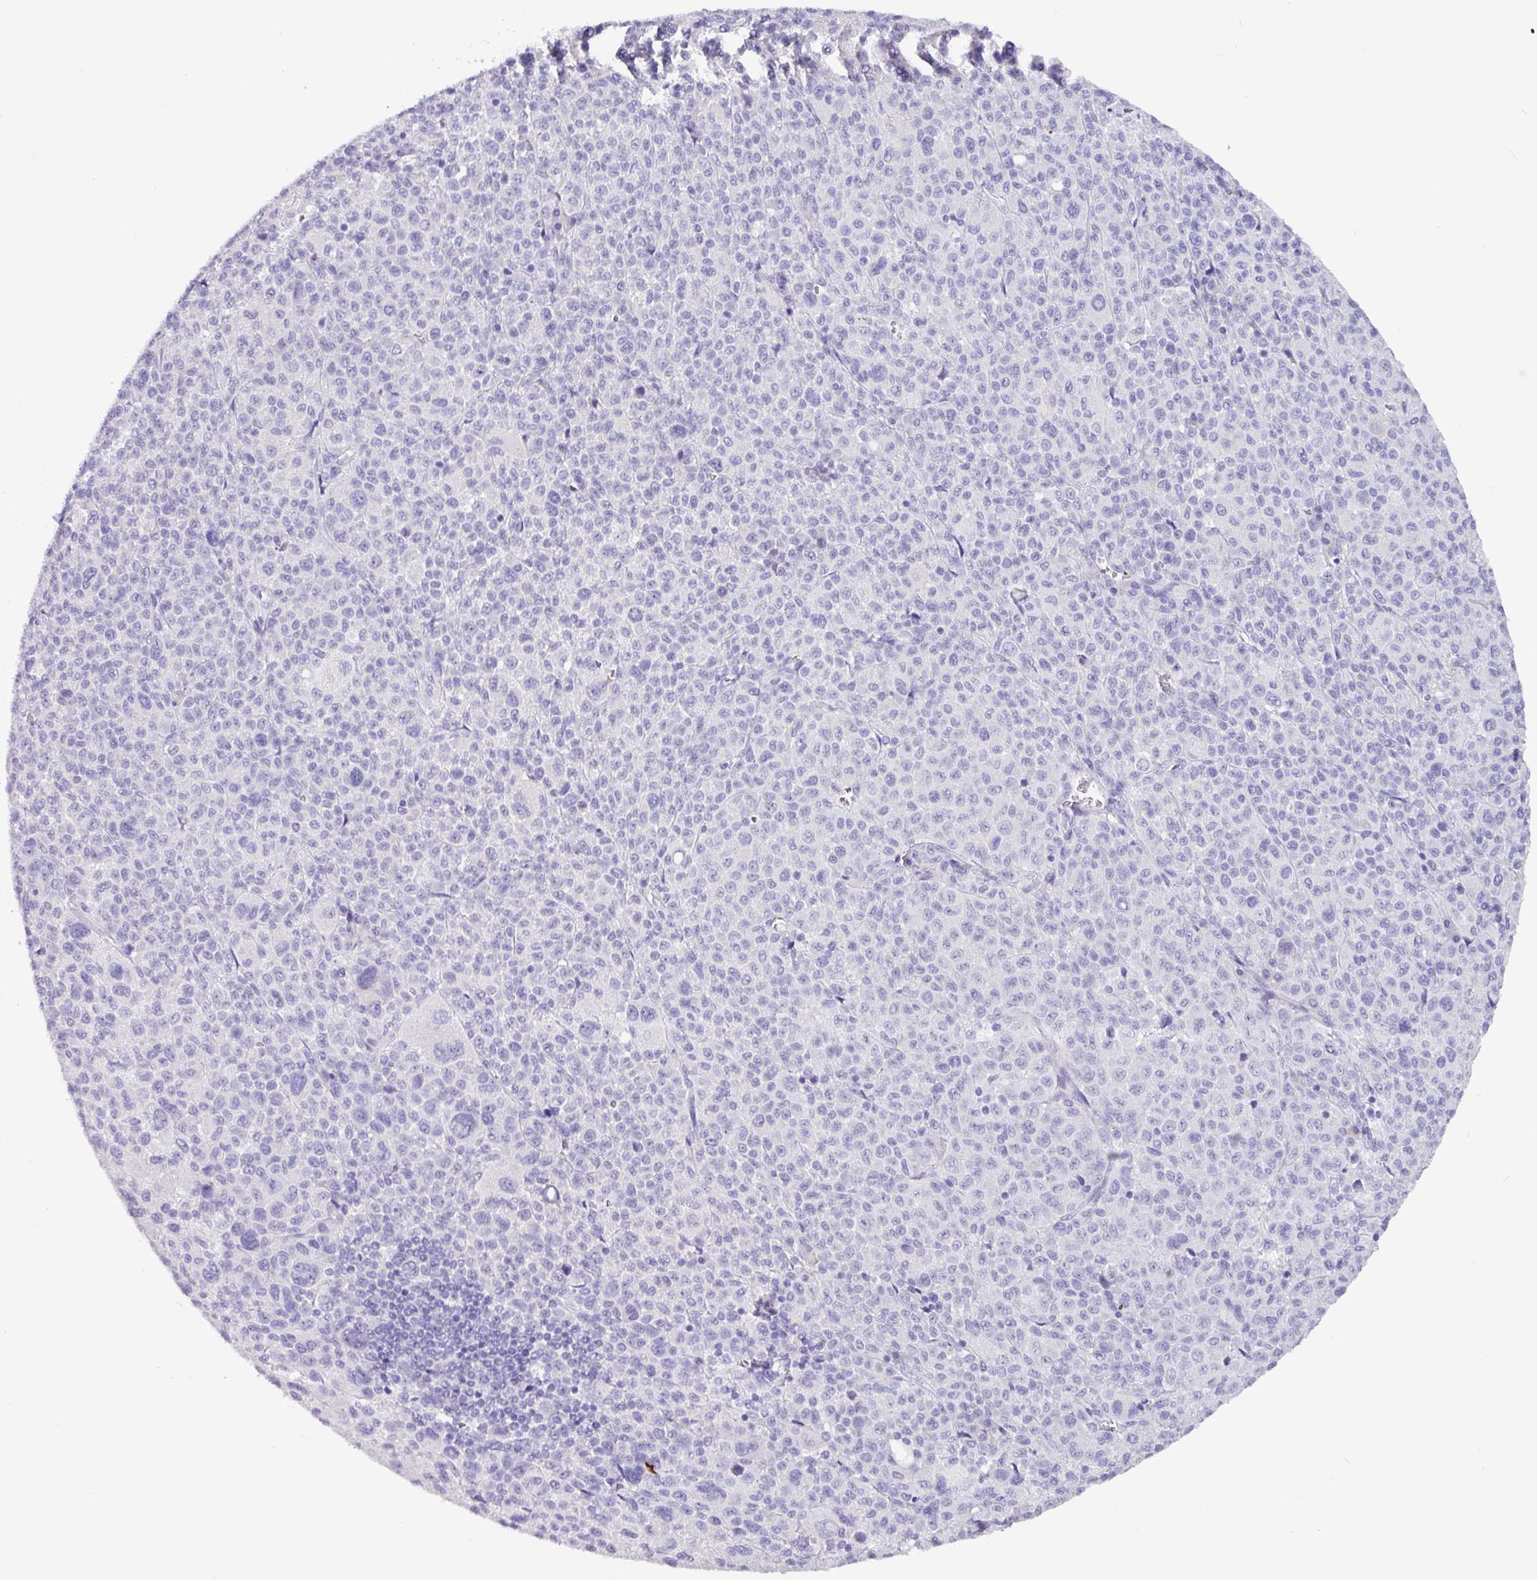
{"staining": {"intensity": "negative", "quantity": "none", "location": "none"}, "tissue": "melanoma", "cell_type": "Tumor cells", "image_type": "cancer", "snomed": [{"axis": "morphology", "description": "Malignant melanoma, Metastatic site"}, {"axis": "topography", "description": "Skin"}], "caption": "An immunohistochemistry (IHC) photomicrograph of melanoma is shown. There is no staining in tumor cells of melanoma. The staining is performed using DAB brown chromogen with nuclei counter-stained in using hematoxylin.", "gene": "MRM2", "patient": {"sex": "female", "age": 74}}